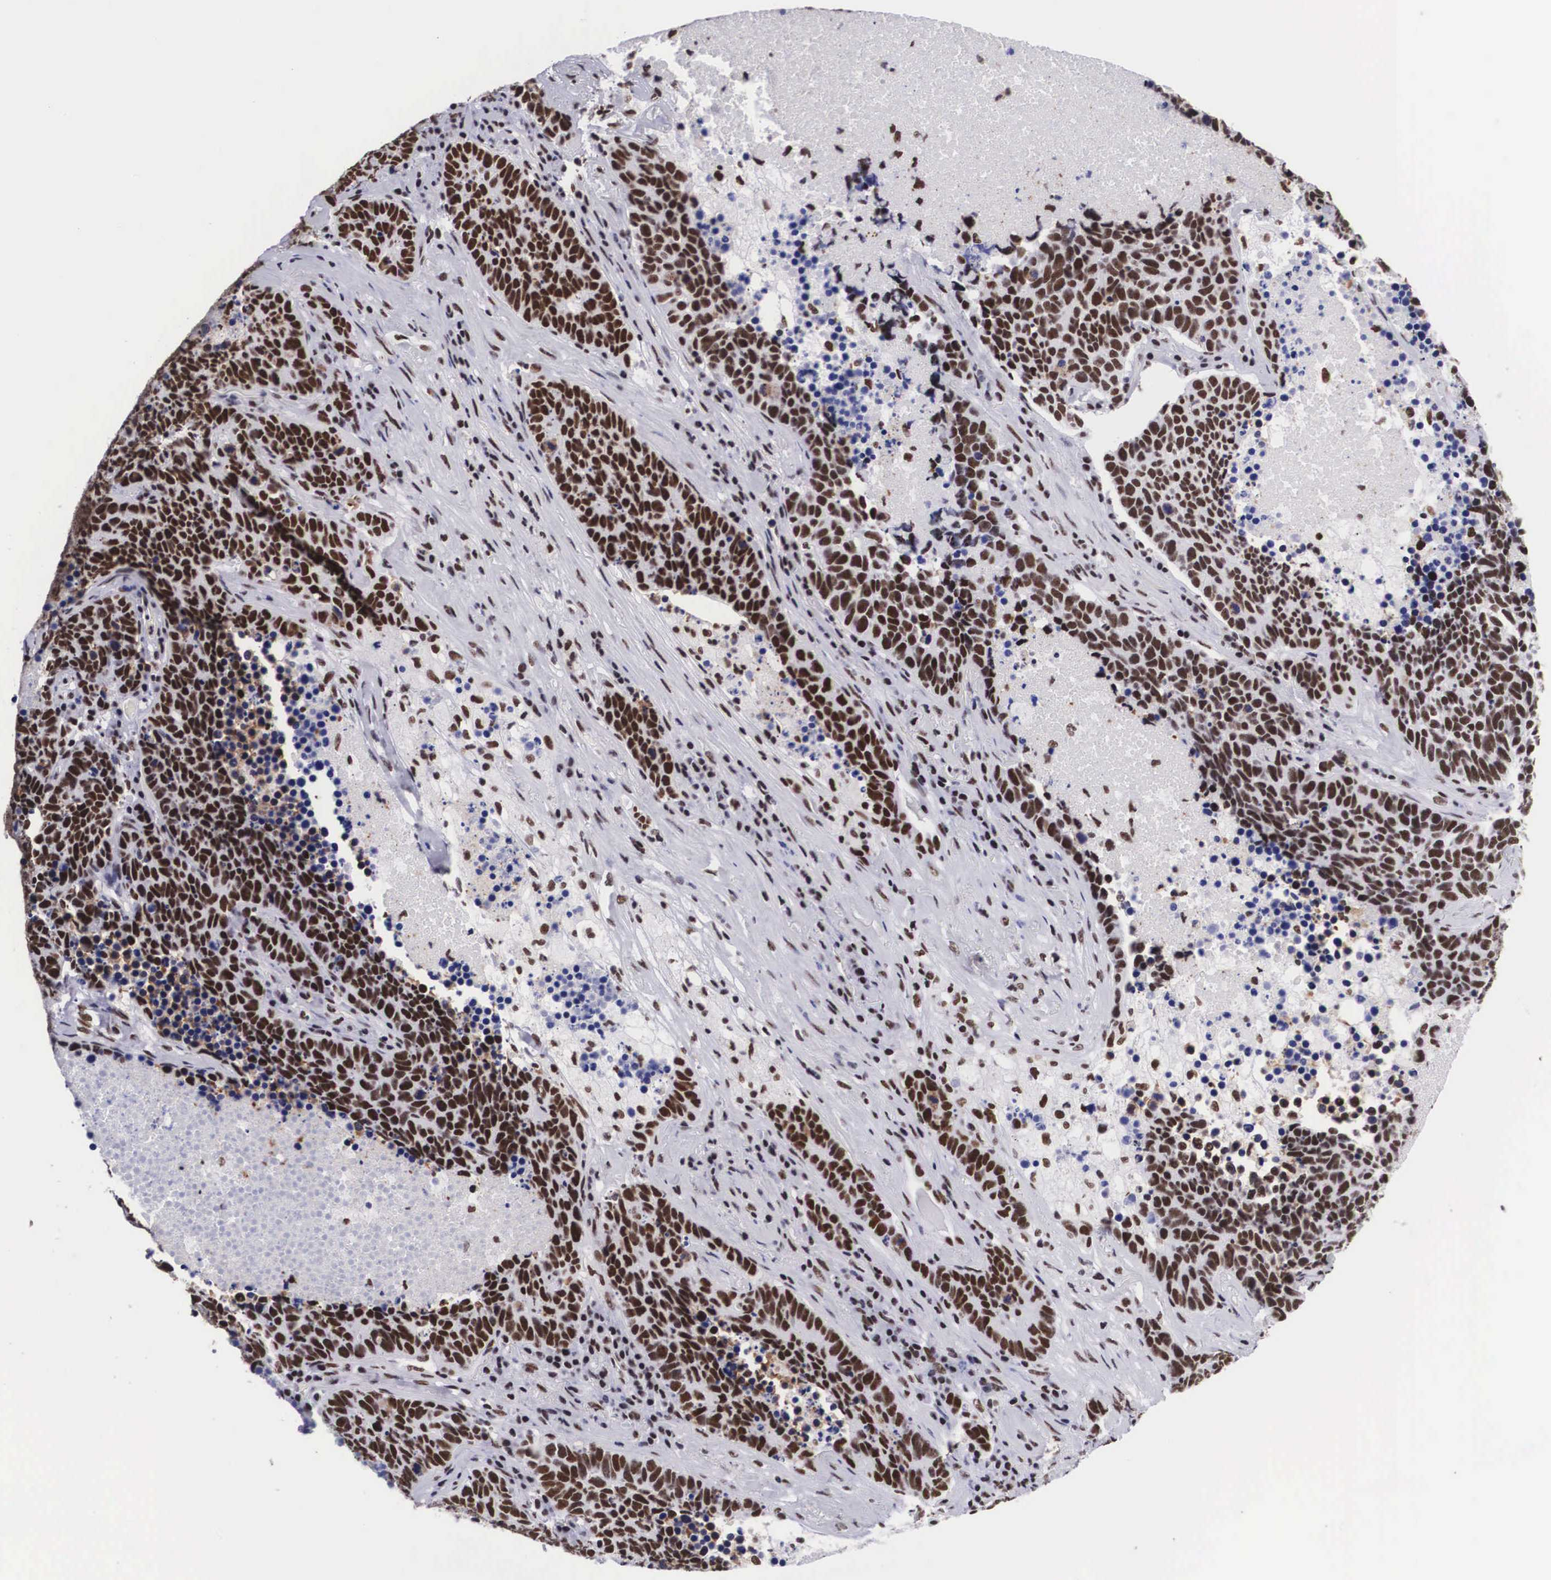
{"staining": {"intensity": "moderate", "quantity": ">75%", "location": "nuclear"}, "tissue": "lung cancer", "cell_type": "Tumor cells", "image_type": "cancer", "snomed": [{"axis": "morphology", "description": "Neoplasm, malignant, NOS"}, {"axis": "topography", "description": "Lung"}], "caption": "A medium amount of moderate nuclear staining is identified in about >75% of tumor cells in neoplasm (malignant) (lung) tissue.", "gene": "SF3A1", "patient": {"sex": "female", "age": 75}}